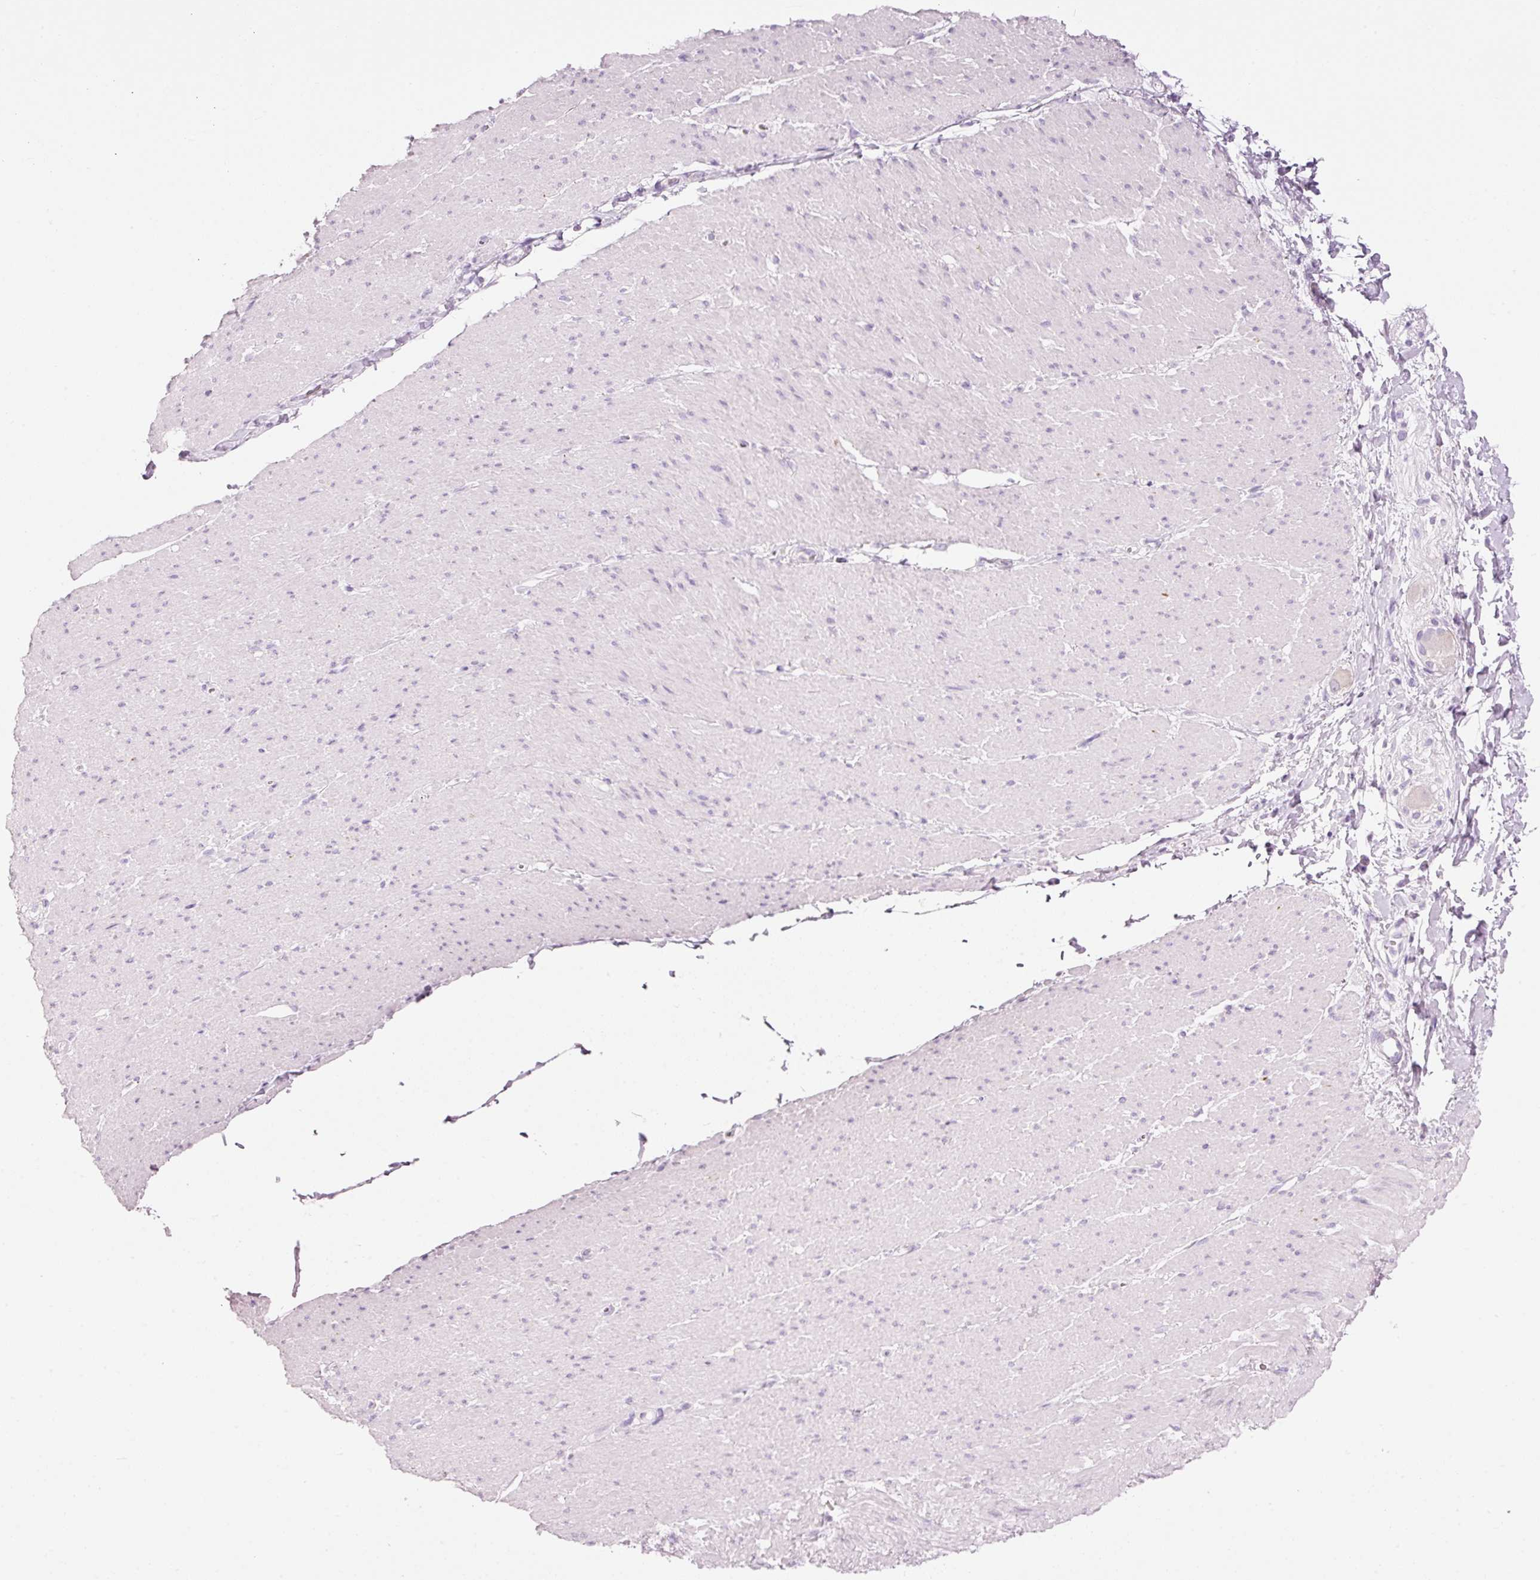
{"staining": {"intensity": "negative", "quantity": "none", "location": "none"}, "tissue": "smooth muscle", "cell_type": "Smooth muscle cells", "image_type": "normal", "snomed": [{"axis": "morphology", "description": "Normal tissue, NOS"}, {"axis": "topography", "description": "Smooth muscle"}, {"axis": "topography", "description": "Rectum"}], "caption": "Smooth muscle stained for a protein using IHC demonstrates no staining smooth muscle cells.", "gene": "CARD16", "patient": {"sex": "male", "age": 53}}